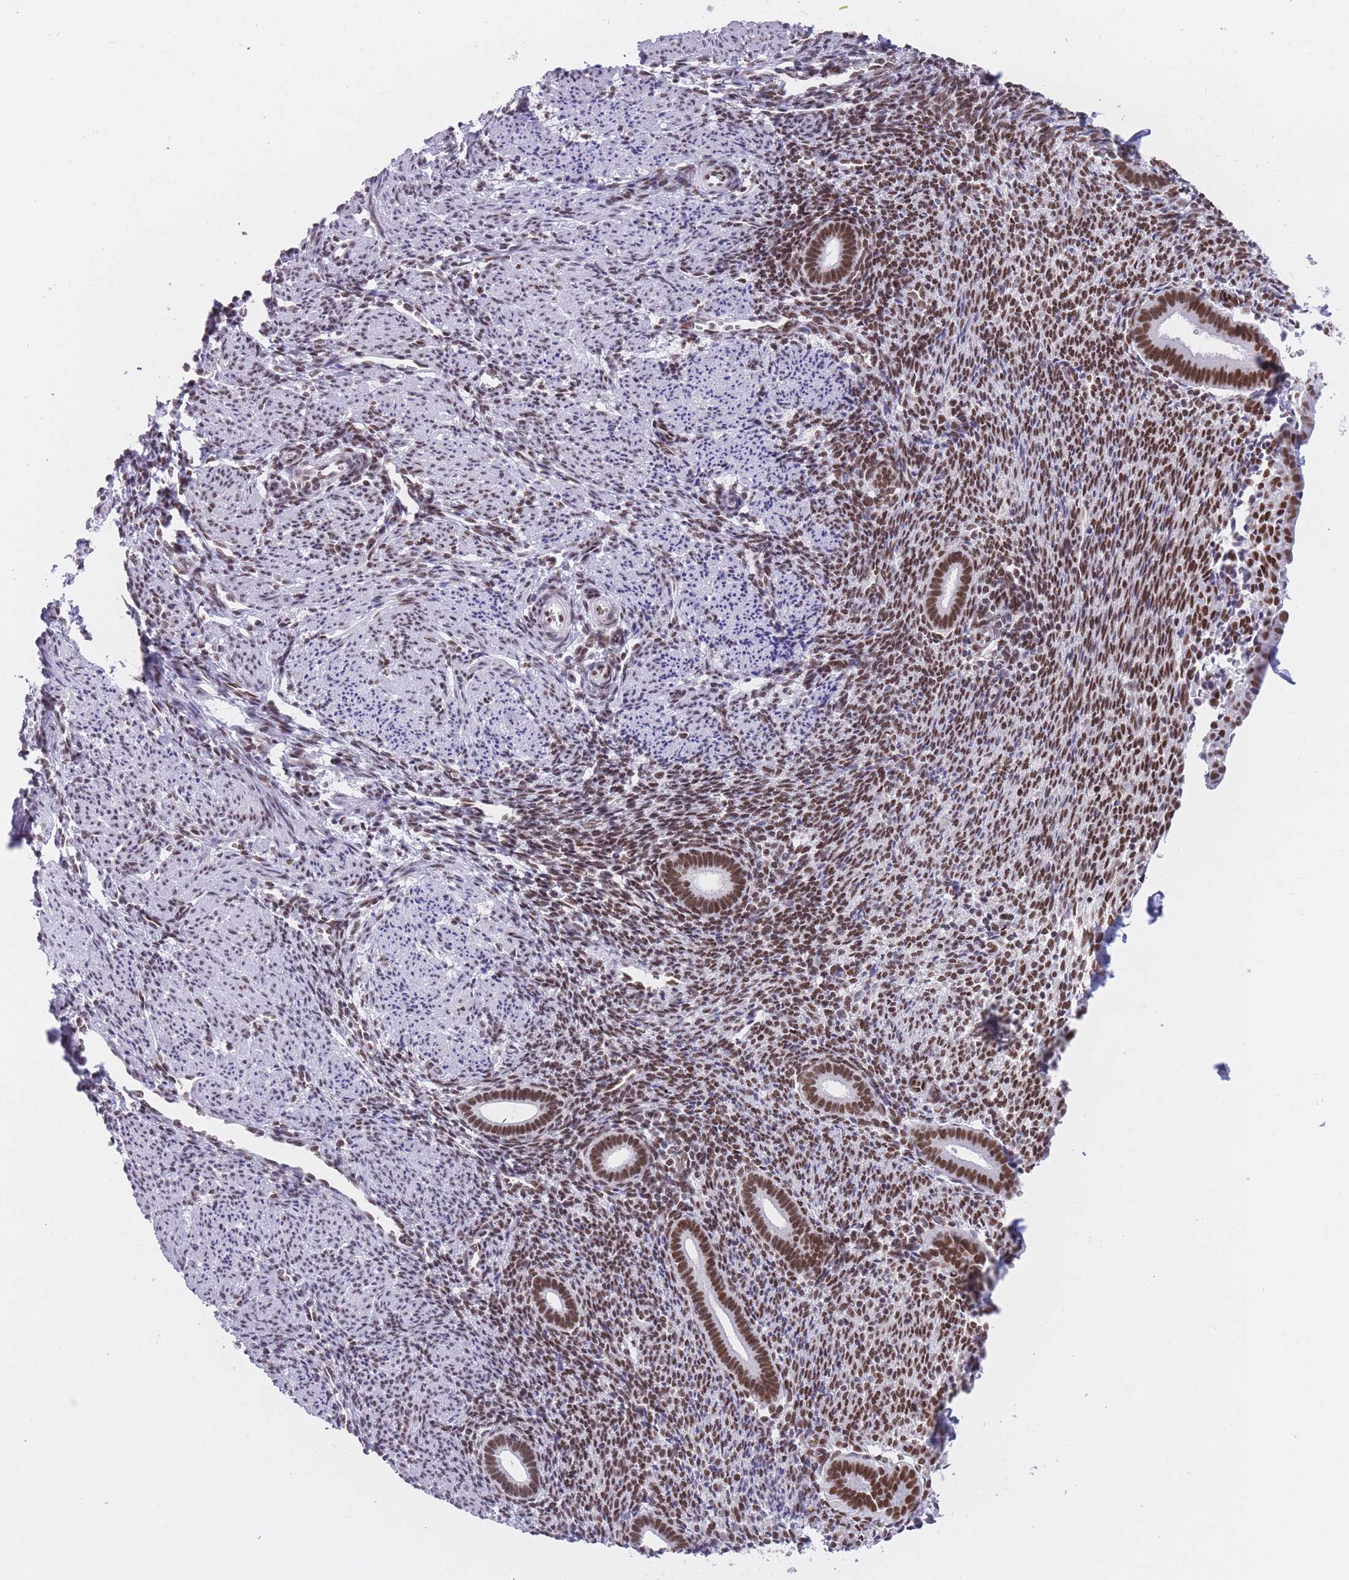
{"staining": {"intensity": "moderate", "quantity": "25%-75%", "location": "nuclear"}, "tissue": "endometrium", "cell_type": "Cells in endometrial stroma", "image_type": "normal", "snomed": [{"axis": "morphology", "description": "Normal tissue, NOS"}, {"axis": "topography", "description": "Endometrium"}], "caption": "Immunohistochemistry (DAB (3,3'-diaminobenzidine)) staining of benign human endometrium shows moderate nuclear protein expression in approximately 25%-75% of cells in endometrial stroma. Immunohistochemistry stains the protein of interest in brown and the nuclei are stained blue.", "gene": "HNRNPUL1", "patient": {"sex": "female", "age": 32}}